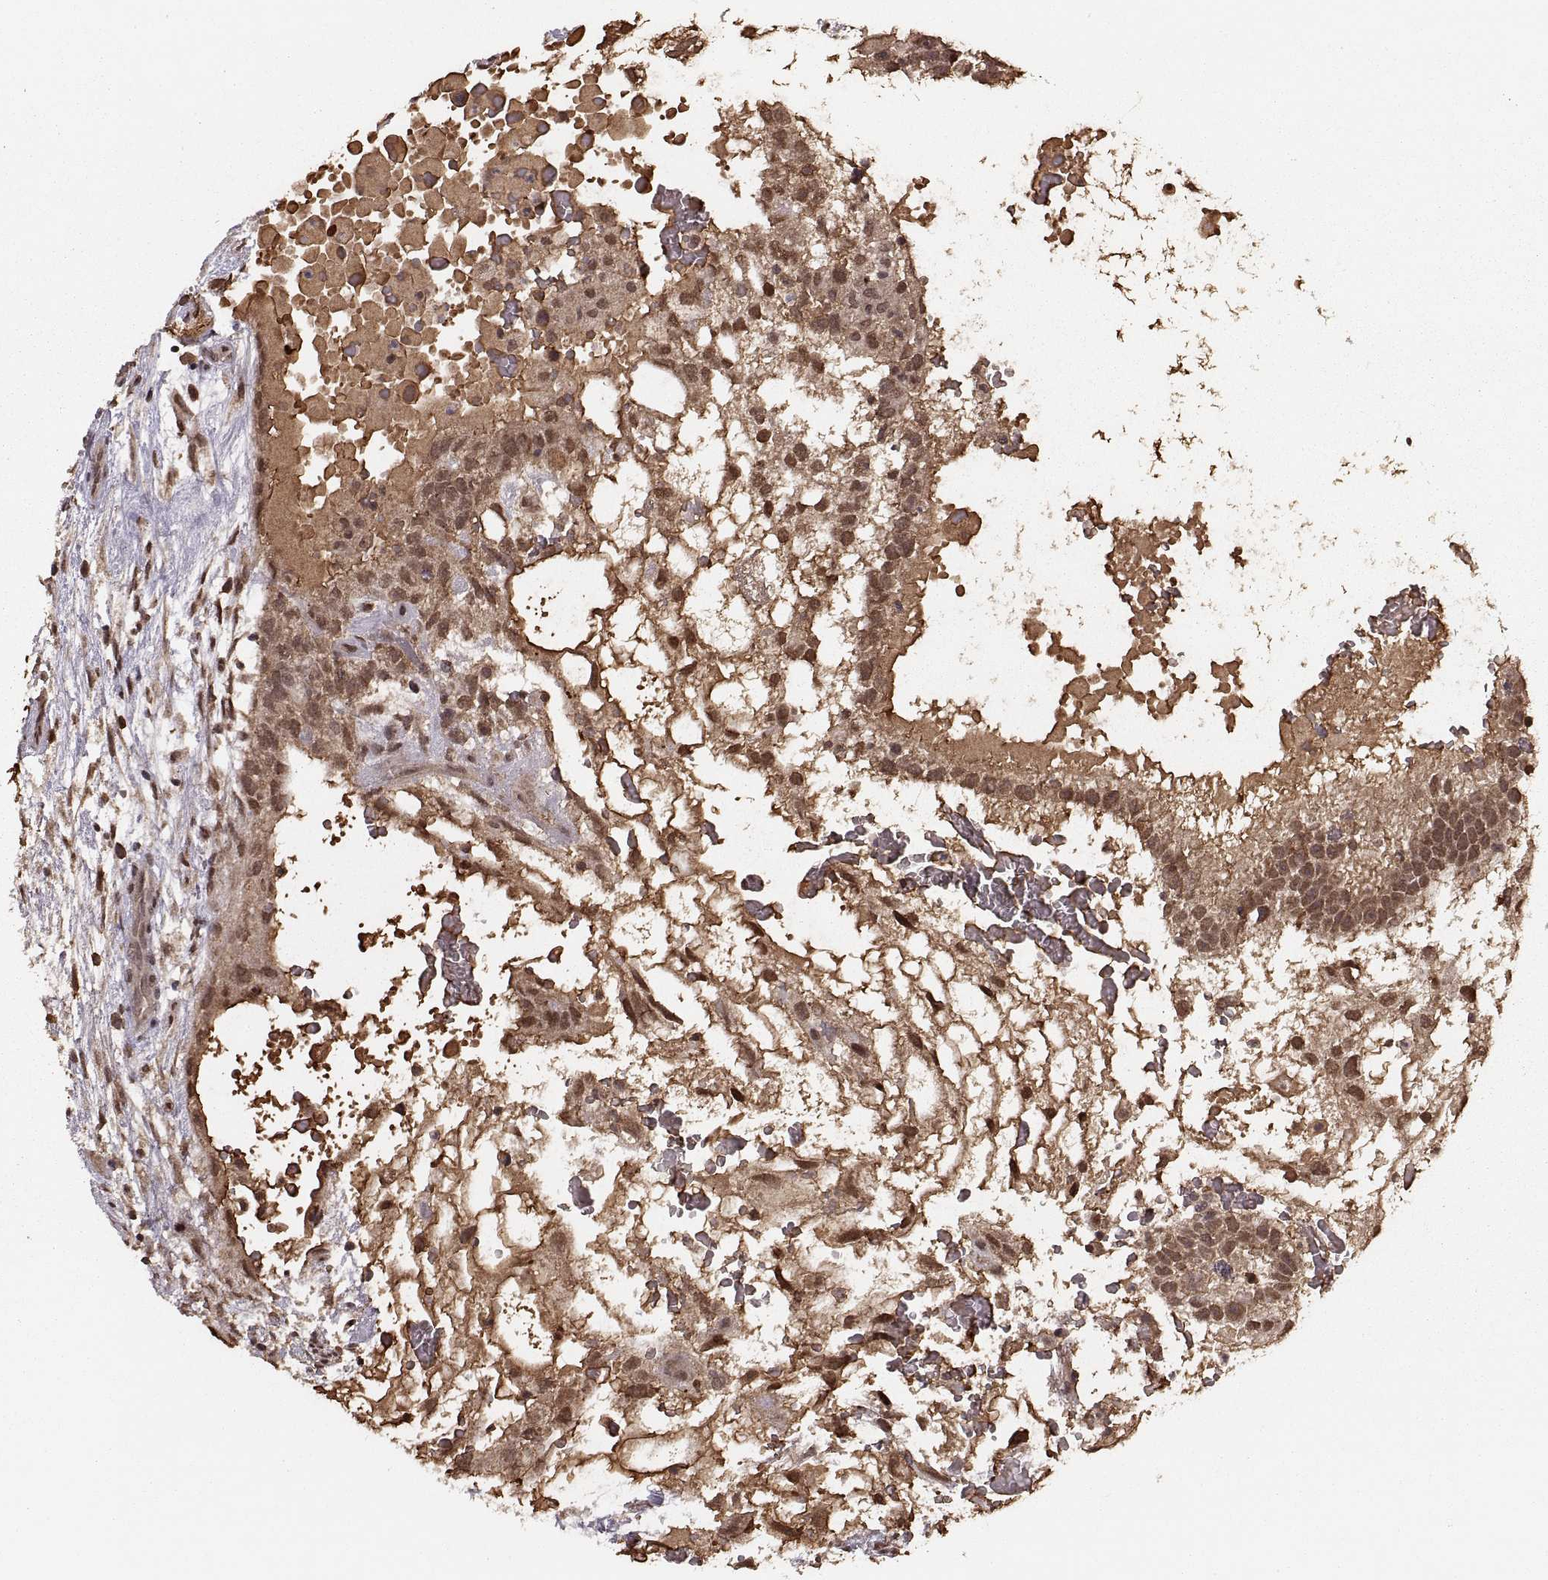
{"staining": {"intensity": "strong", "quantity": ">75%", "location": "cytoplasmic/membranous,nuclear"}, "tissue": "testis cancer", "cell_type": "Tumor cells", "image_type": "cancer", "snomed": [{"axis": "morphology", "description": "Normal tissue, NOS"}, {"axis": "morphology", "description": "Carcinoma, Embryonal, NOS"}, {"axis": "topography", "description": "Testis"}], "caption": "Protein staining exhibits strong cytoplasmic/membranous and nuclear staining in about >75% of tumor cells in testis embryonal carcinoma.", "gene": "RFT1", "patient": {"sex": "male", "age": 32}}